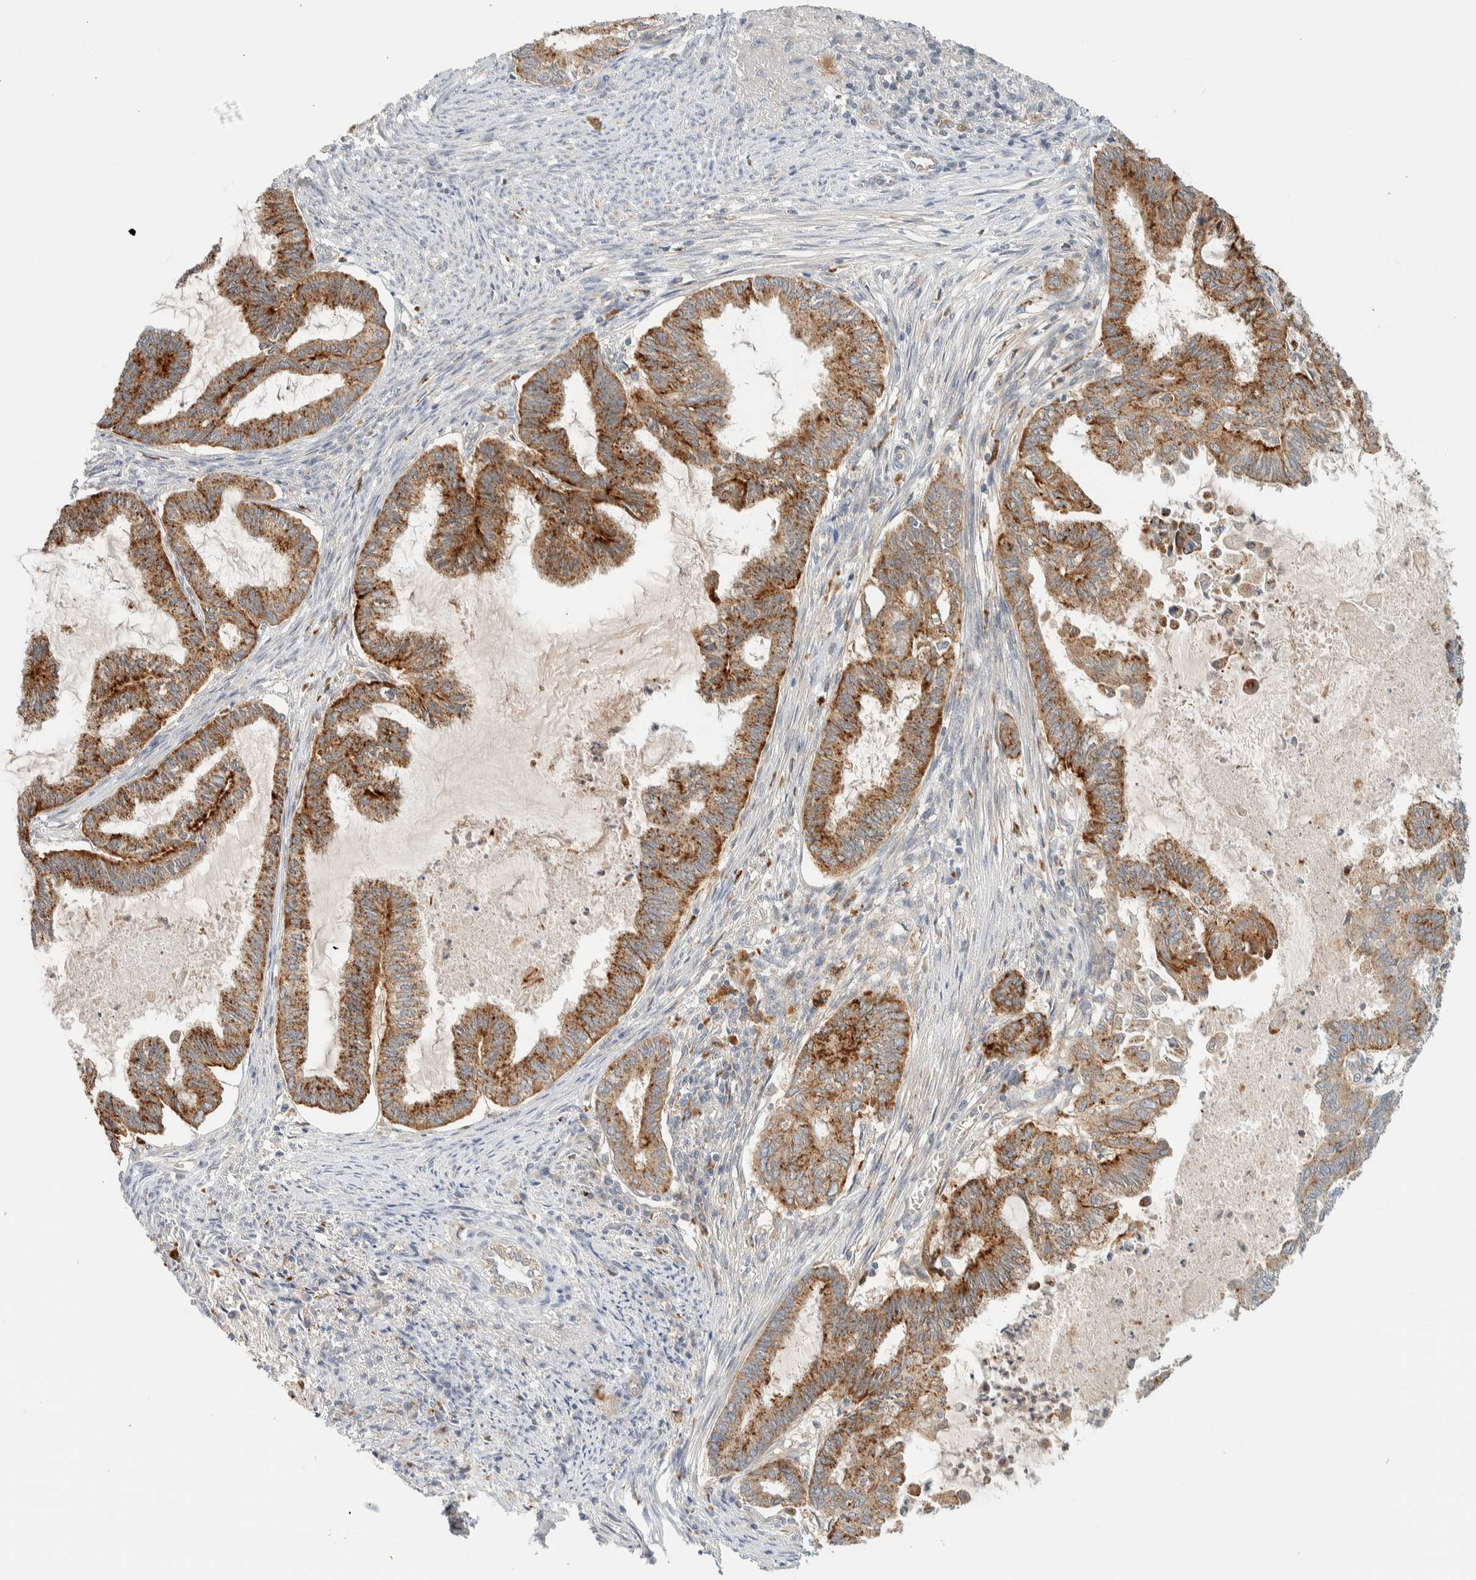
{"staining": {"intensity": "strong", "quantity": ">75%", "location": "cytoplasmic/membranous"}, "tissue": "endometrial cancer", "cell_type": "Tumor cells", "image_type": "cancer", "snomed": [{"axis": "morphology", "description": "Adenocarcinoma, NOS"}, {"axis": "topography", "description": "Endometrium"}], "caption": "High-magnification brightfield microscopy of adenocarcinoma (endometrial) stained with DAB (3,3'-diaminobenzidine) (brown) and counterstained with hematoxylin (blue). tumor cells exhibit strong cytoplasmic/membranous staining is seen in about>75% of cells.", "gene": "GCLM", "patient": {"sex": "female", "age": 86}}